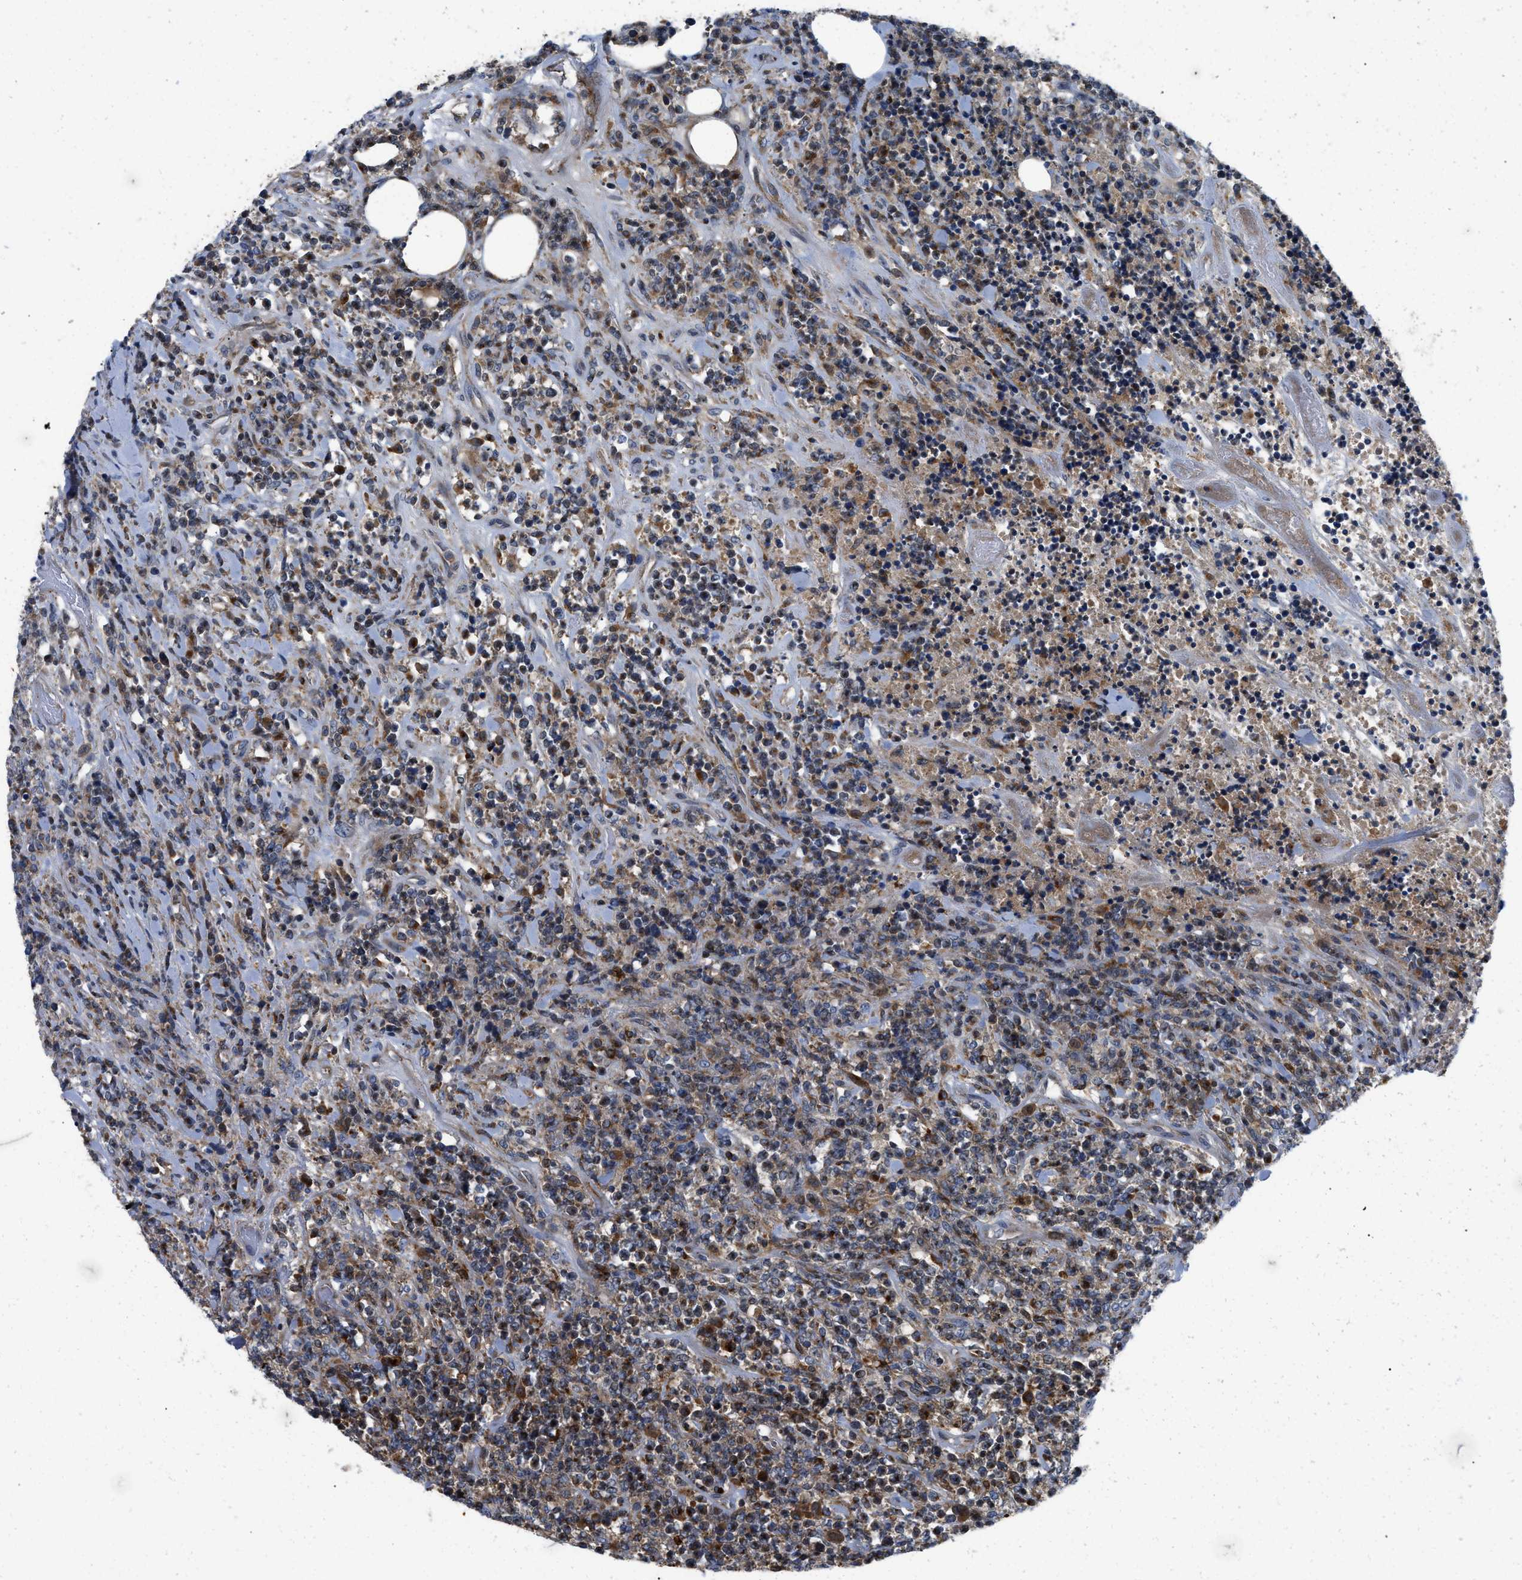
{"staining": {"intensity": "weak", "quantity": "25%-75%", "location": "cytoplasmic/membranous"}, "tissue": "lymphoma", "cell_type": "Tumor cells", "image_type": "cancer", "snomed": [{"axis": "morphology", "description": "Malignant lymphoma, non-Hodgkin's type, High grade"}, {"axis": "topography", "description": "Soft tissue"}], "caption": "A micrograph of human lymphoma stained for a protein displays weak cytoplasmic/membranous brown staining in tumor cells.", "gene": "ENPP4", "patient": {"sex": "male", "age": 18}}